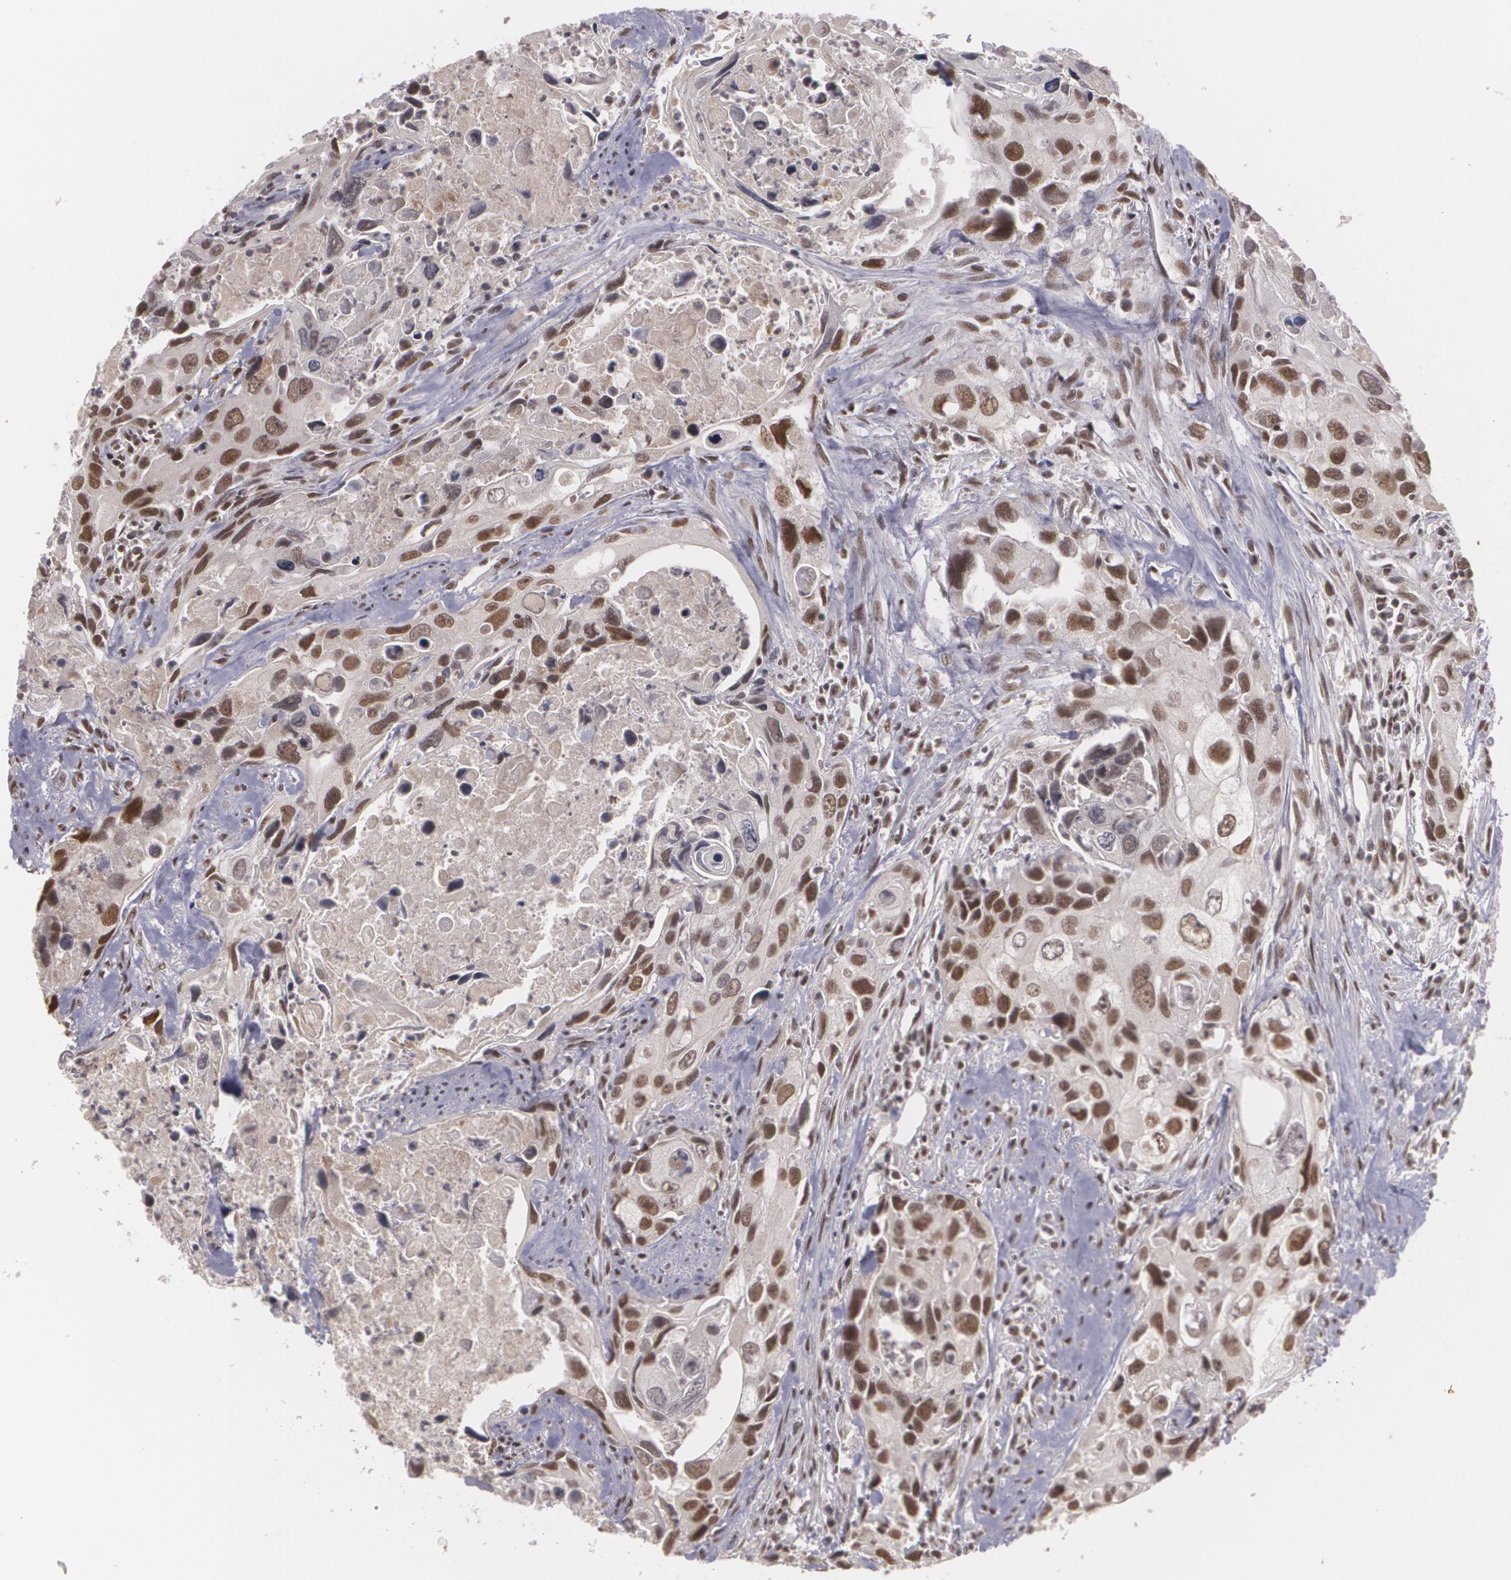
{"staining": {"intensity": "strong", "quantity": ">75%", "location": "nuclear"}, "tissue": "urothelial cancer", "cell_type": "Tumor cells", "image_type": "cancer", "snomed": [{"axis": "morphology", "description": "Urothelial carcinoma, High grade"}, {"axis": "topography", "description": "Urinary bladder"}], "caption": "Urothelial carcinoma (high-grade) stained with a protein marker displays strong staining in tumor cells.", "gene": "RXRB", "patient": {"sex": "male", "age": 71}}